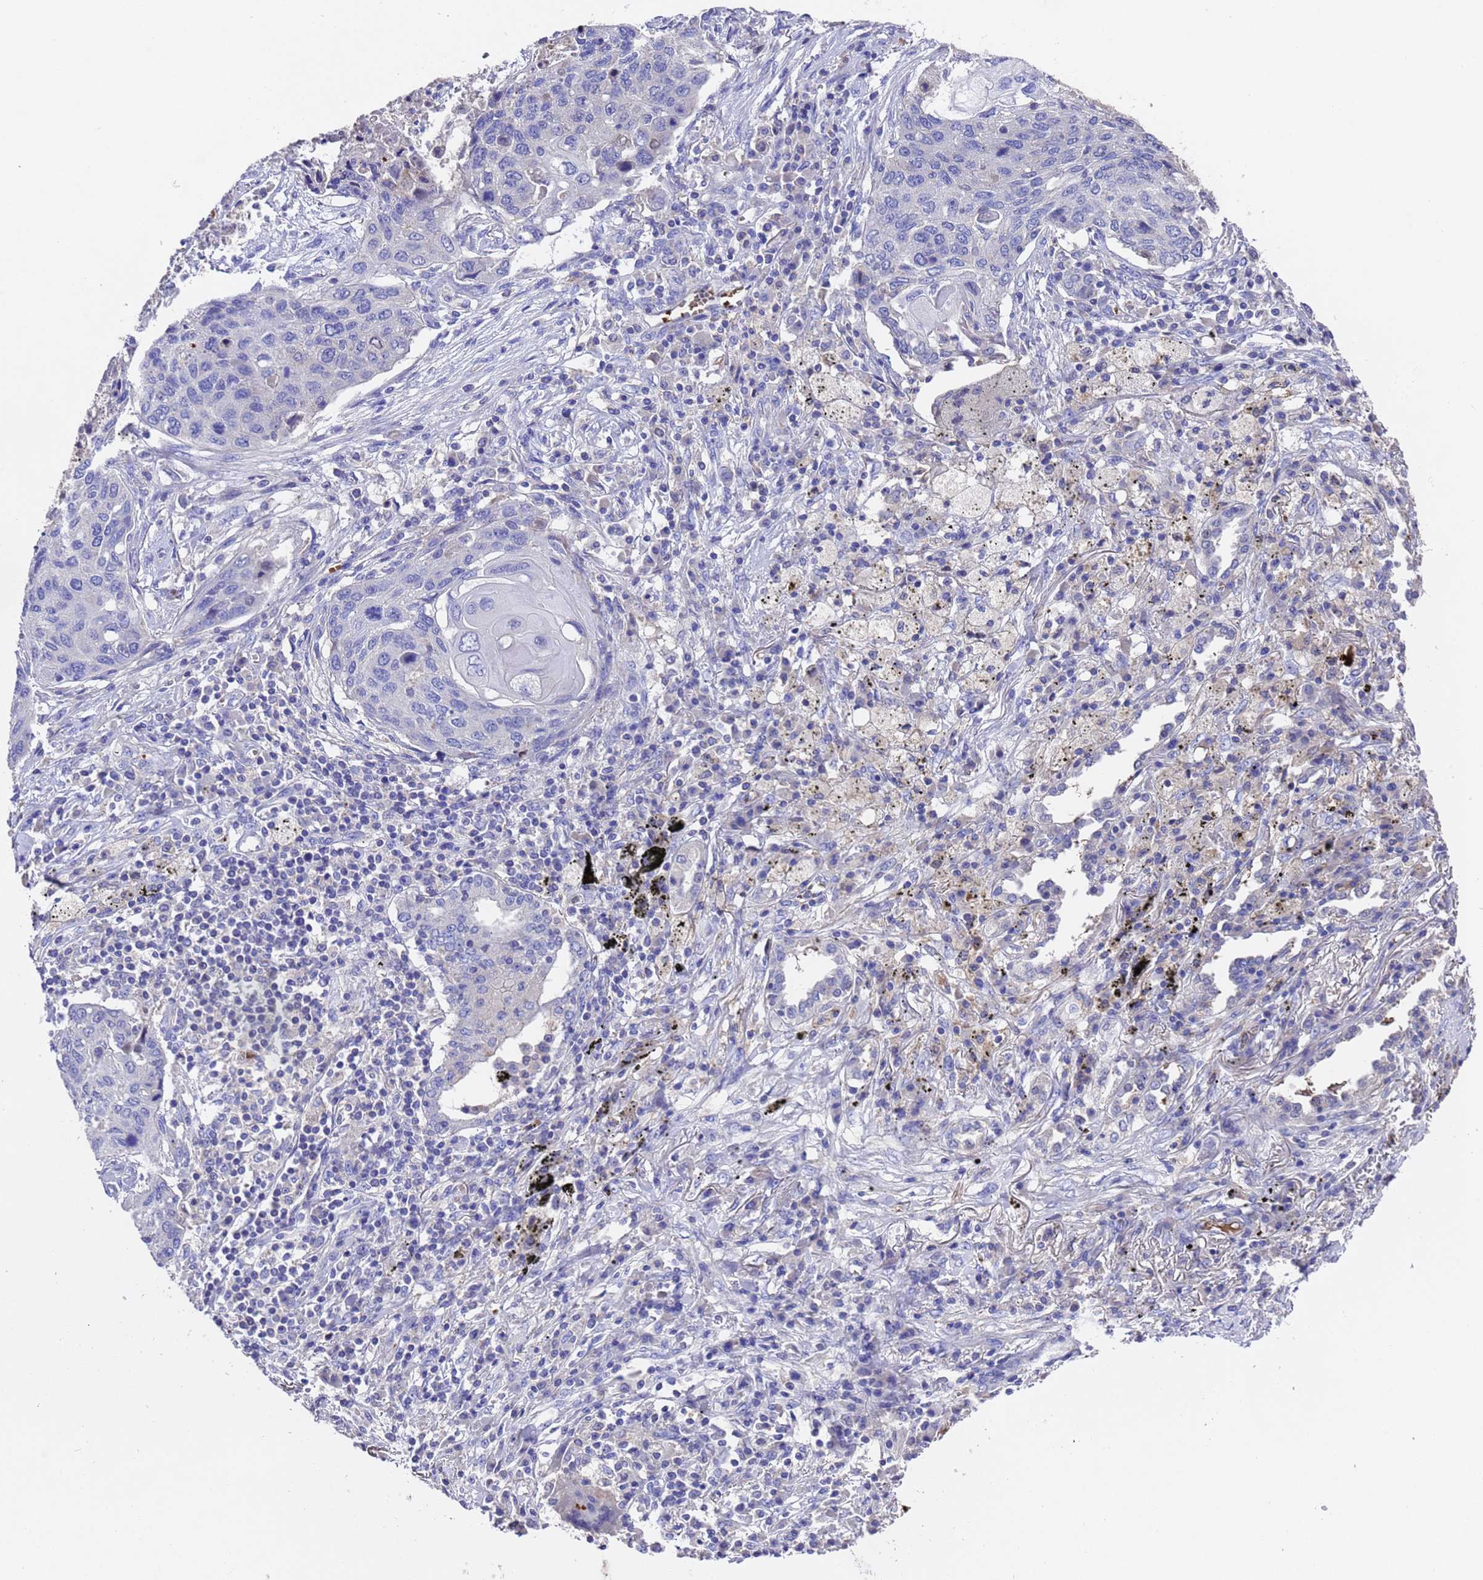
{"staining": {"intensity": "negative", "quantity": "none", "location": "none"}, "tissue": "lung cancer", "cell_type": "Tumor cells", "image_type": "cancer", "snomed": [{"axis": "morphology", "description": "Squamous cell carcinoma, NOS"}, {"axis": "topography", "description": "Lung"}], "caption": "Tumor cells show no significant positivity in squamous cell carcinoma (lung).", "gene": "ELP6", "patient": {"sex": "female", "age": 63}}